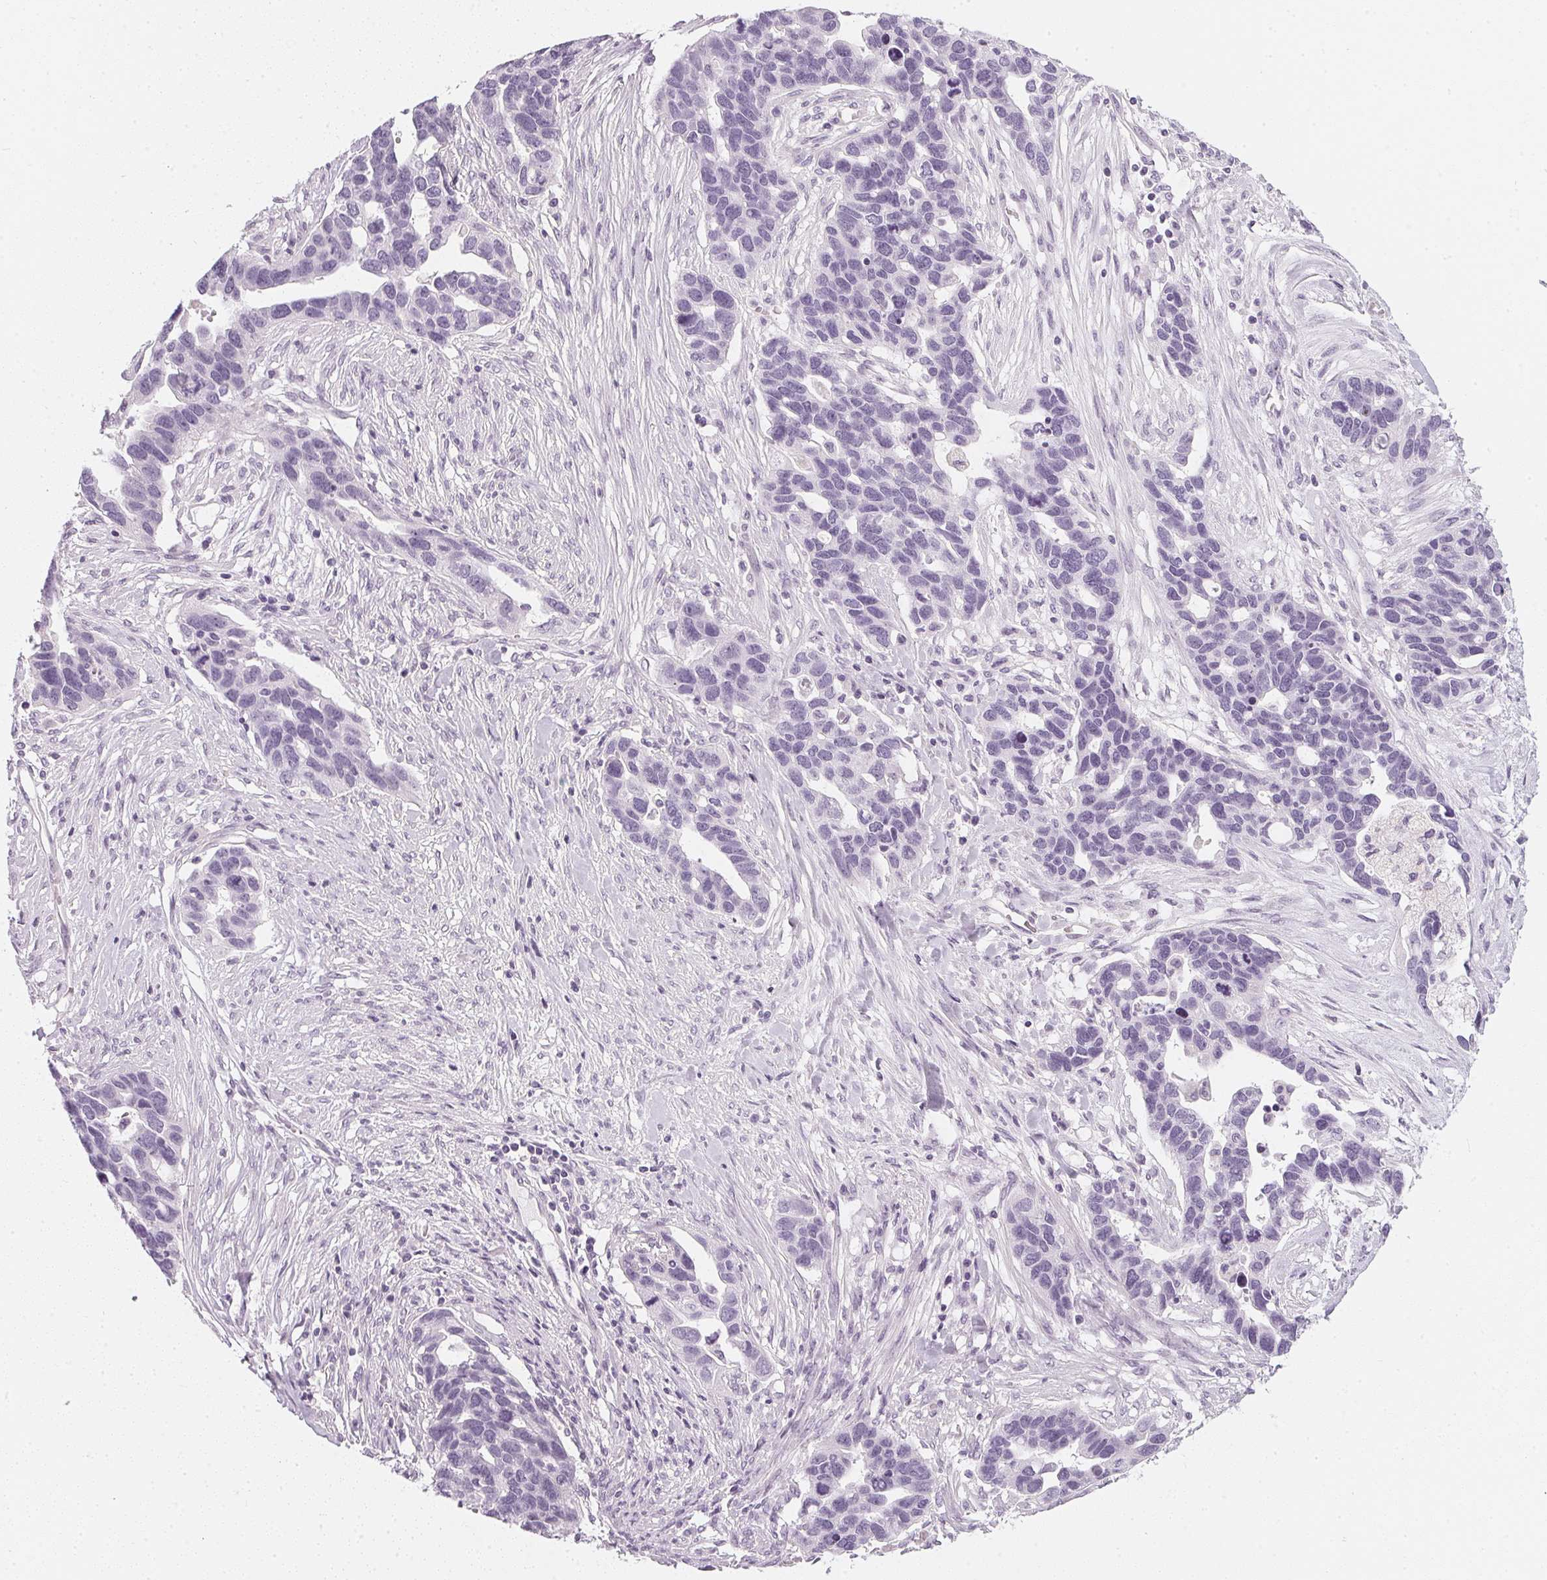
{"staining": {"intensity": "negative", "quantity": "none", "location": "none"}, "tissue": "ovarian cancer", "cell_type": "Tumor cells", "image_type": "cancer", "snomed": [{"axis": "morphology", "description": "Cystadenocarcinoma, serous, NOS"}, {"axis": "topography", "description": "Ovary"}], "caption": "Histopathology image shows no protein expression in tumor cells of ovarian serous cystadenocarcinoma tissue.", "gene": "CHST4", "patient": {"sex": "female", "age": 54}}